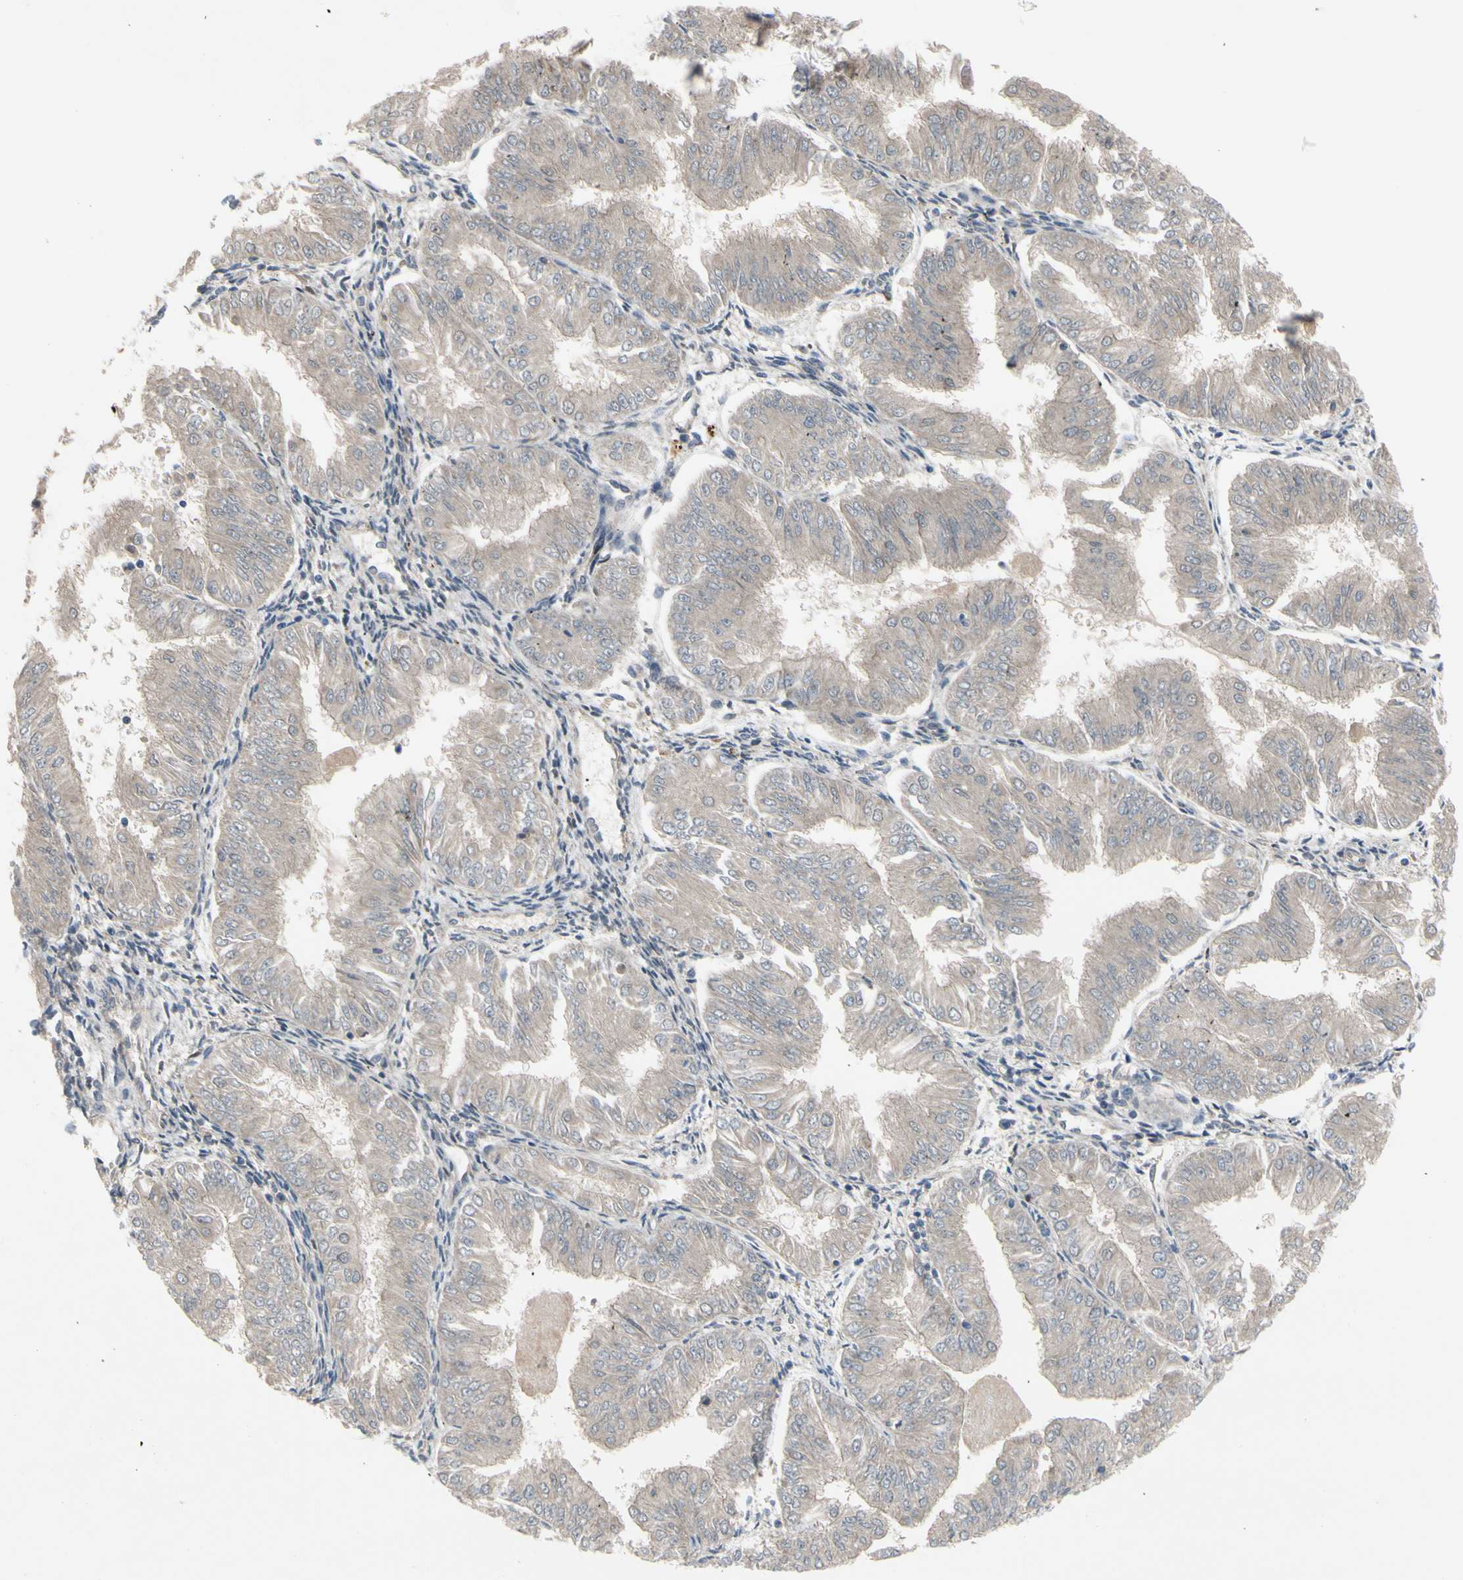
{"staining": {"intensity": "weak", "quantity": "<25%", "location": "cytoplasmic/membranous"}, "tissue": "endometrial cancer", "cell_type": "Tumor cells", "image_type": "cancer", "snomed": [{"axis": "morphology", "description": "Adenocarcinoma, NOS"}, {"axis": "topography", "description": "Endometrium"}], "caption": "A high-resolution image shows immunohistochemistry staining of adenocarcinoma (endometrial), which displays no significant staining in tumor cells. The staining was performed using DAB (3,3'-diaminobenzidine) to visualize the protein expression in brown, while the nuclei were stained in blue with hematoxylin (Magnification: 20x).", "gene": "ICAM5", "patient": {"sex": "female", "age": 53}}